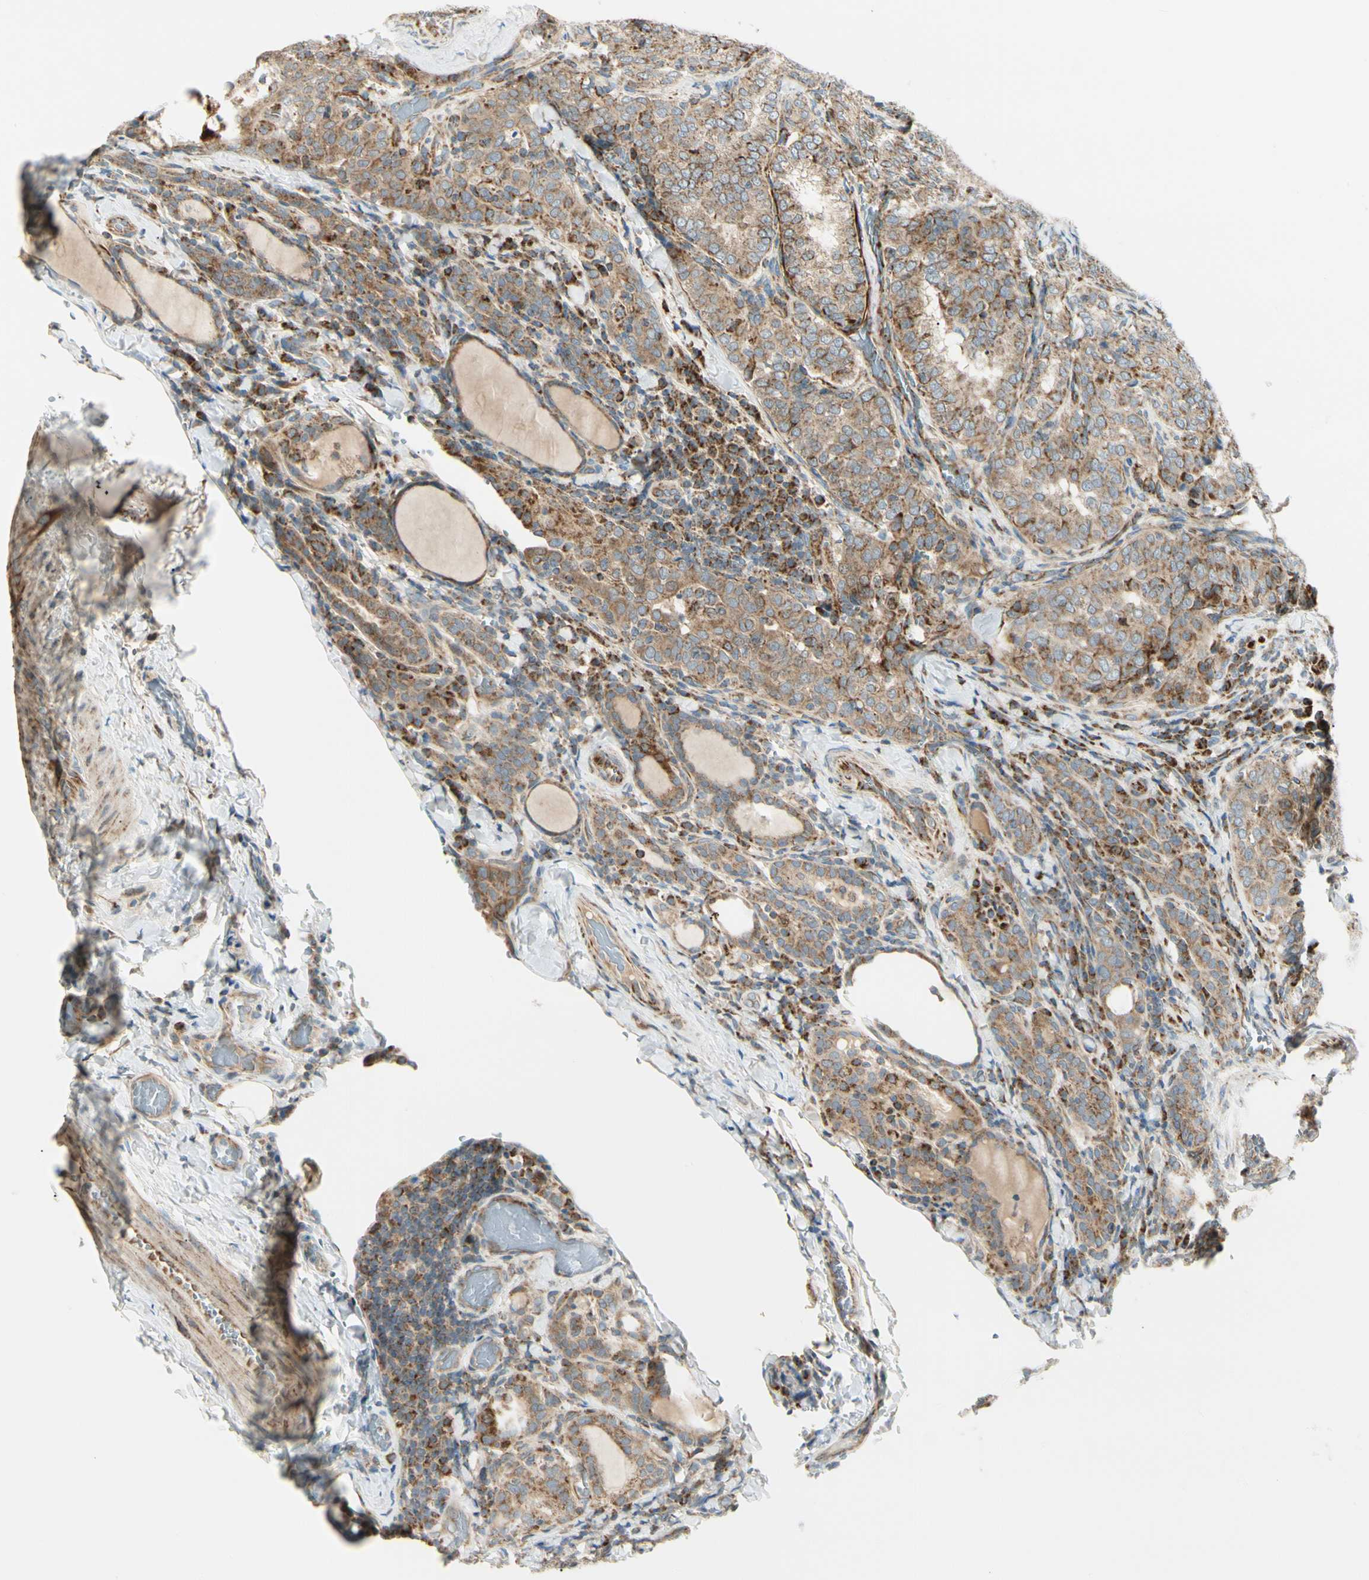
{"staining": {"intensity": "moderate", "quantity": ">75%", "location": "cytoplasmic/membranous"}, "tissue": "thyroid cancer", "cell_type": "Tumor cells", "image_type": "cancer", "snomed": [{"axis": "morphology", "description": "Normal tissue, NOS"}, {"axis": "morphology", "description": "Papillary adenocarcinoma, NOS"}, {"axis": "topography", "description": "Thyroid gland"}], "caption": "Immunohistochemistry (DAB) staining of thyroid cancer (papillary adenocarcinoma) shows moderate cytoplasmic/membranous protein positivity in about >75% of tumor cells.", "gene": "TBC1D10A", "patient": {"sex": "female", "age": 30}}